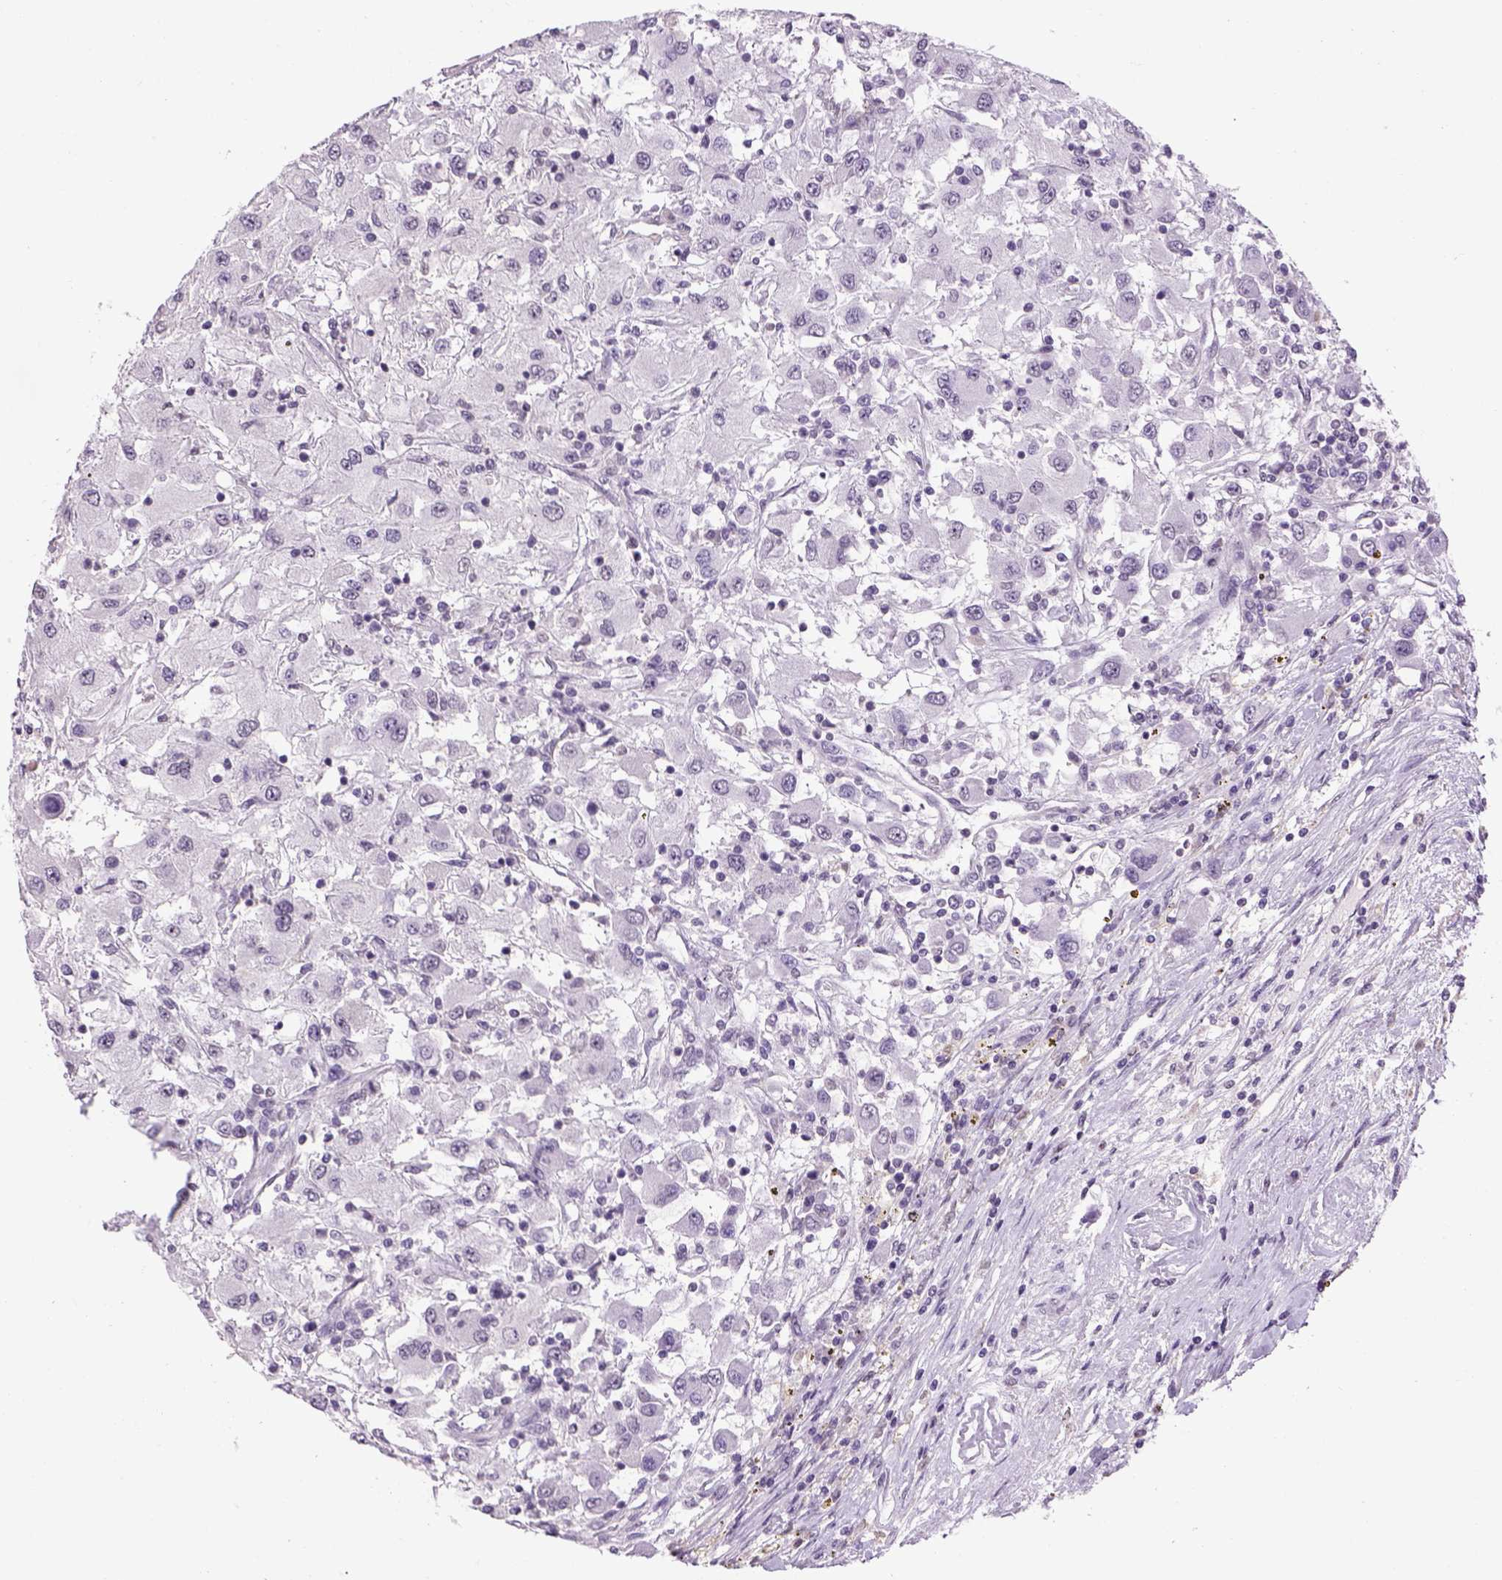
{"staining": {"intensity": "negative", "quantity": "none", "location": "none"}, "tissue": "renal cancer", "cell_type": "Tumor cells", "image_type": "cancer", "snomed": [{"axis": "morphology", "description": "Adenocarcinoma, NOS"}, {"axis": "topography", "description": "Kidney"}], "caption": "This is an immunohistochemistry (IHC) histopathology image of renal adenocarcinoma. There is no expression in tumor cells.", "gene": "PRRT1", "patient": {"sex": "female", "age": 67}}